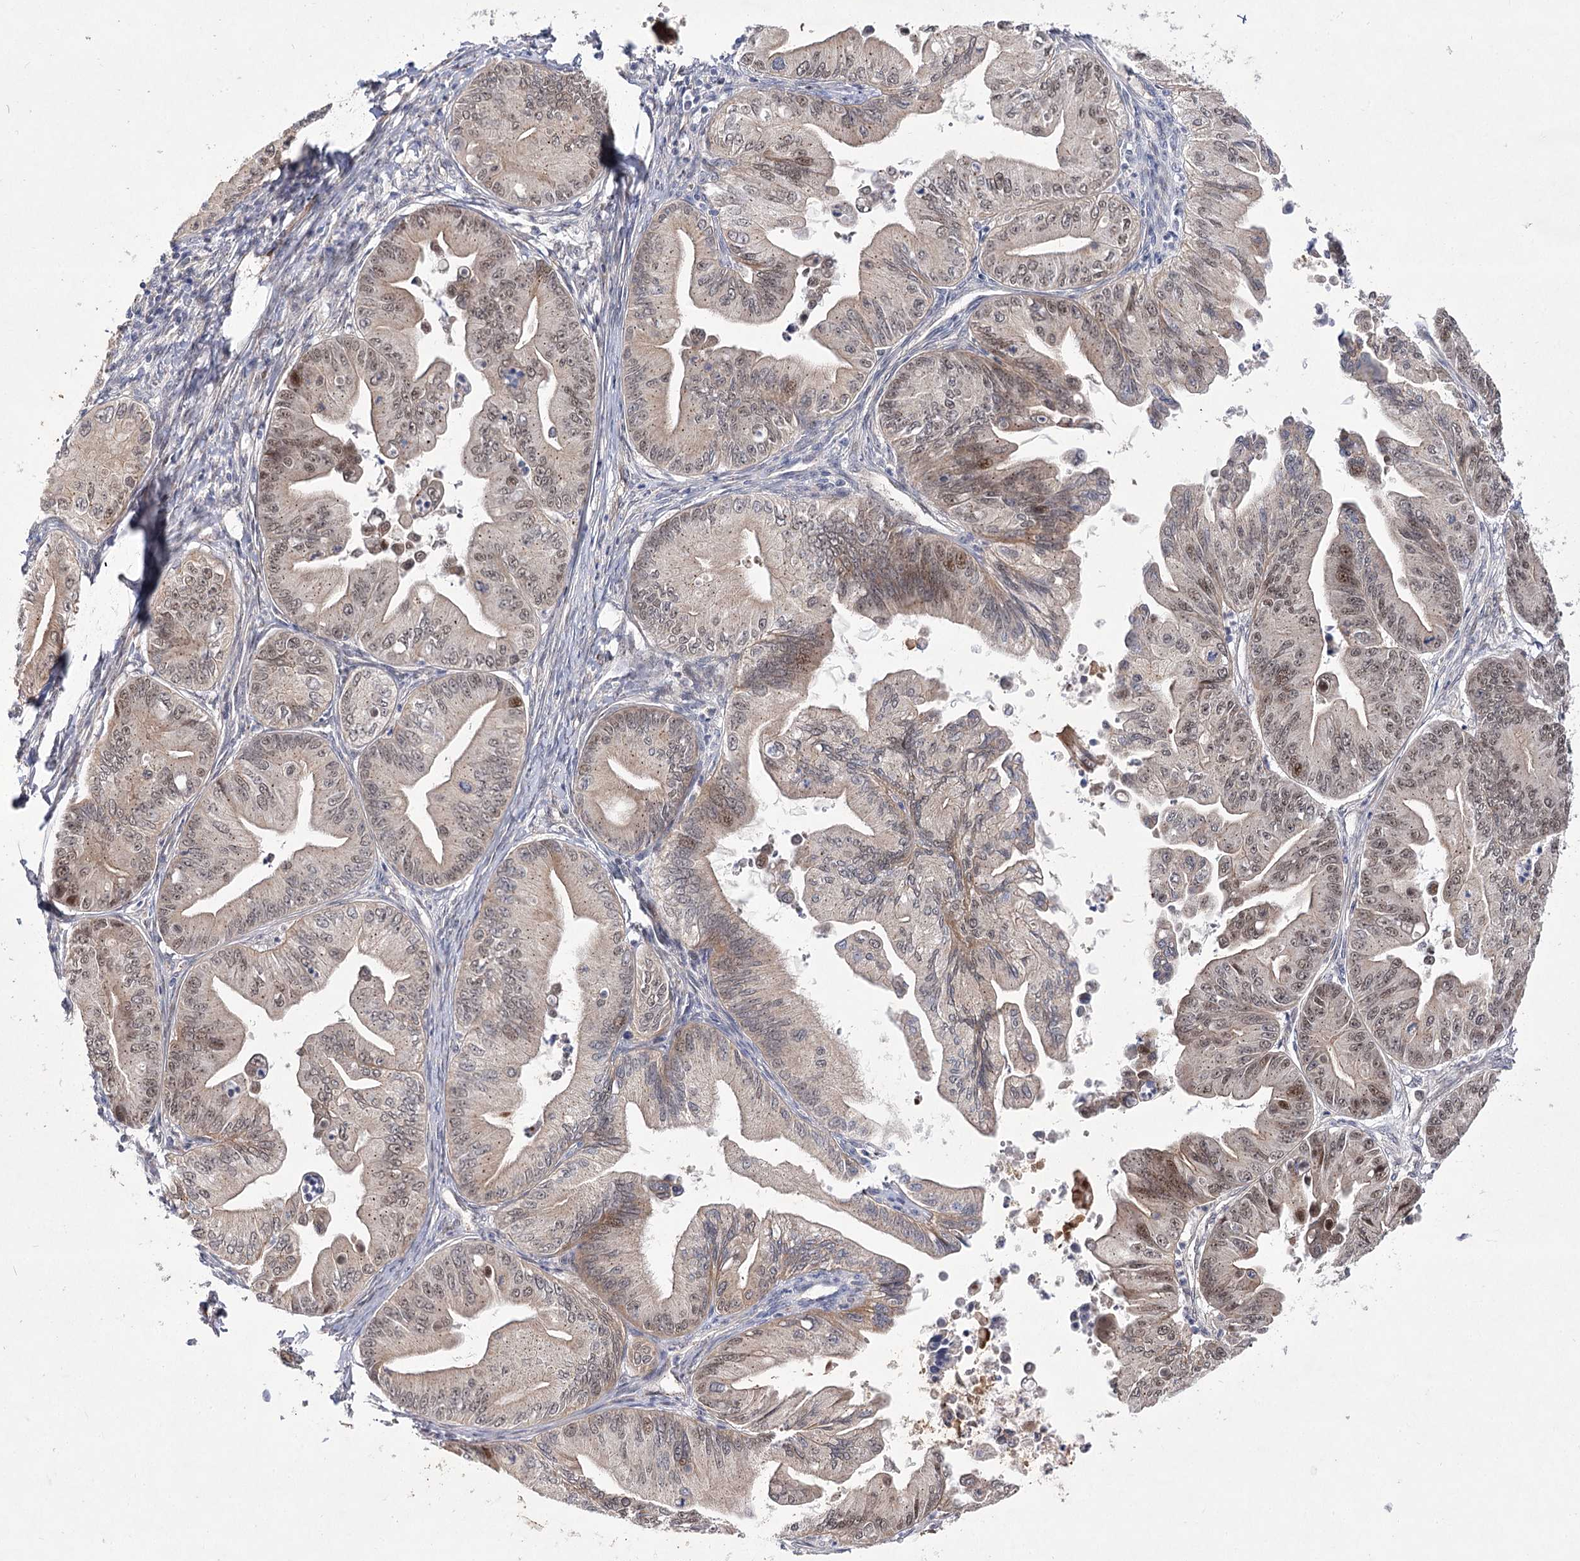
{"staining": {"intensity": "moderate", "quantity": "25%-75%", "location": "cytoplasmic/membranous,nuclear"}, "tissue": "ovarian cancer", "cell_type": "Tumor cells", "image_type": "cancer", "snomed": [{"axis": "morphology", "description": "Cystadenocarcinoma, mucinous, NOS"}, {"axis": "topography", "description": "Ovary"}], "caption": "Moderate cytoplasmic/membranous and nuclear staining for a protein is identified in approximately 25%-75% of tumor cells of ovarian cancer using IHC.", "gene": "ARHGAP32", "patient": {"sex": "female", "age": 71}}